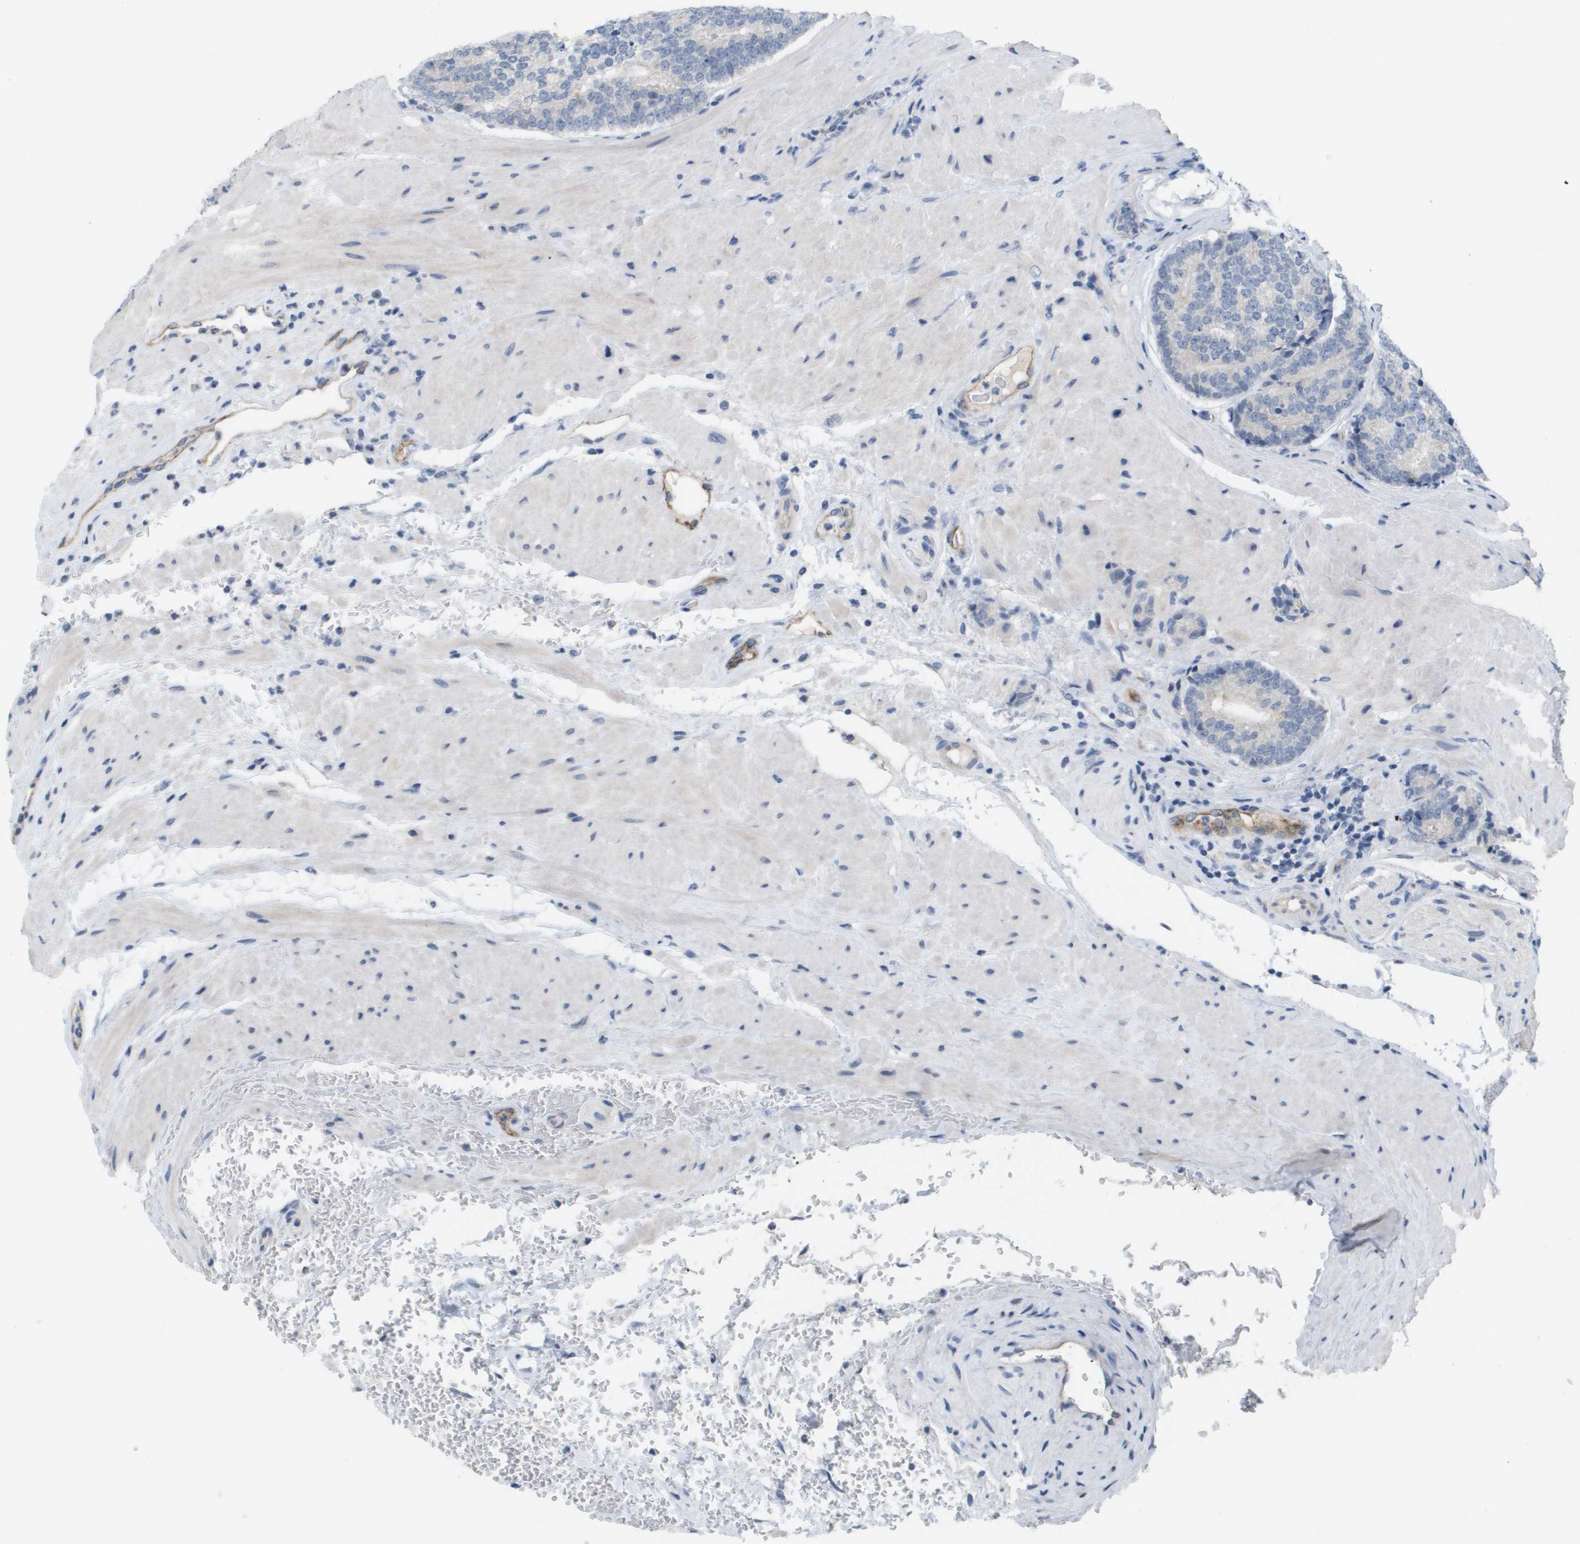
{"staining": {"intensity": "negative", "quantity": "none", "location": "none"}, "tissue": "prostate cancer", "cell_type": "Tumor cells", "image_type": "cancer", "snomed": [{"axis": "morphology", "description": "Adenocarcinoma, High grade"}, {"axis": "topography", "description": "Prostate"}], "caption": "The micrograph shows no staining of tumor cells in prostate high-grade adenocarcinoma.", "gene": "ANGPT2", "patient": {"sex": "male", "age": 61}}